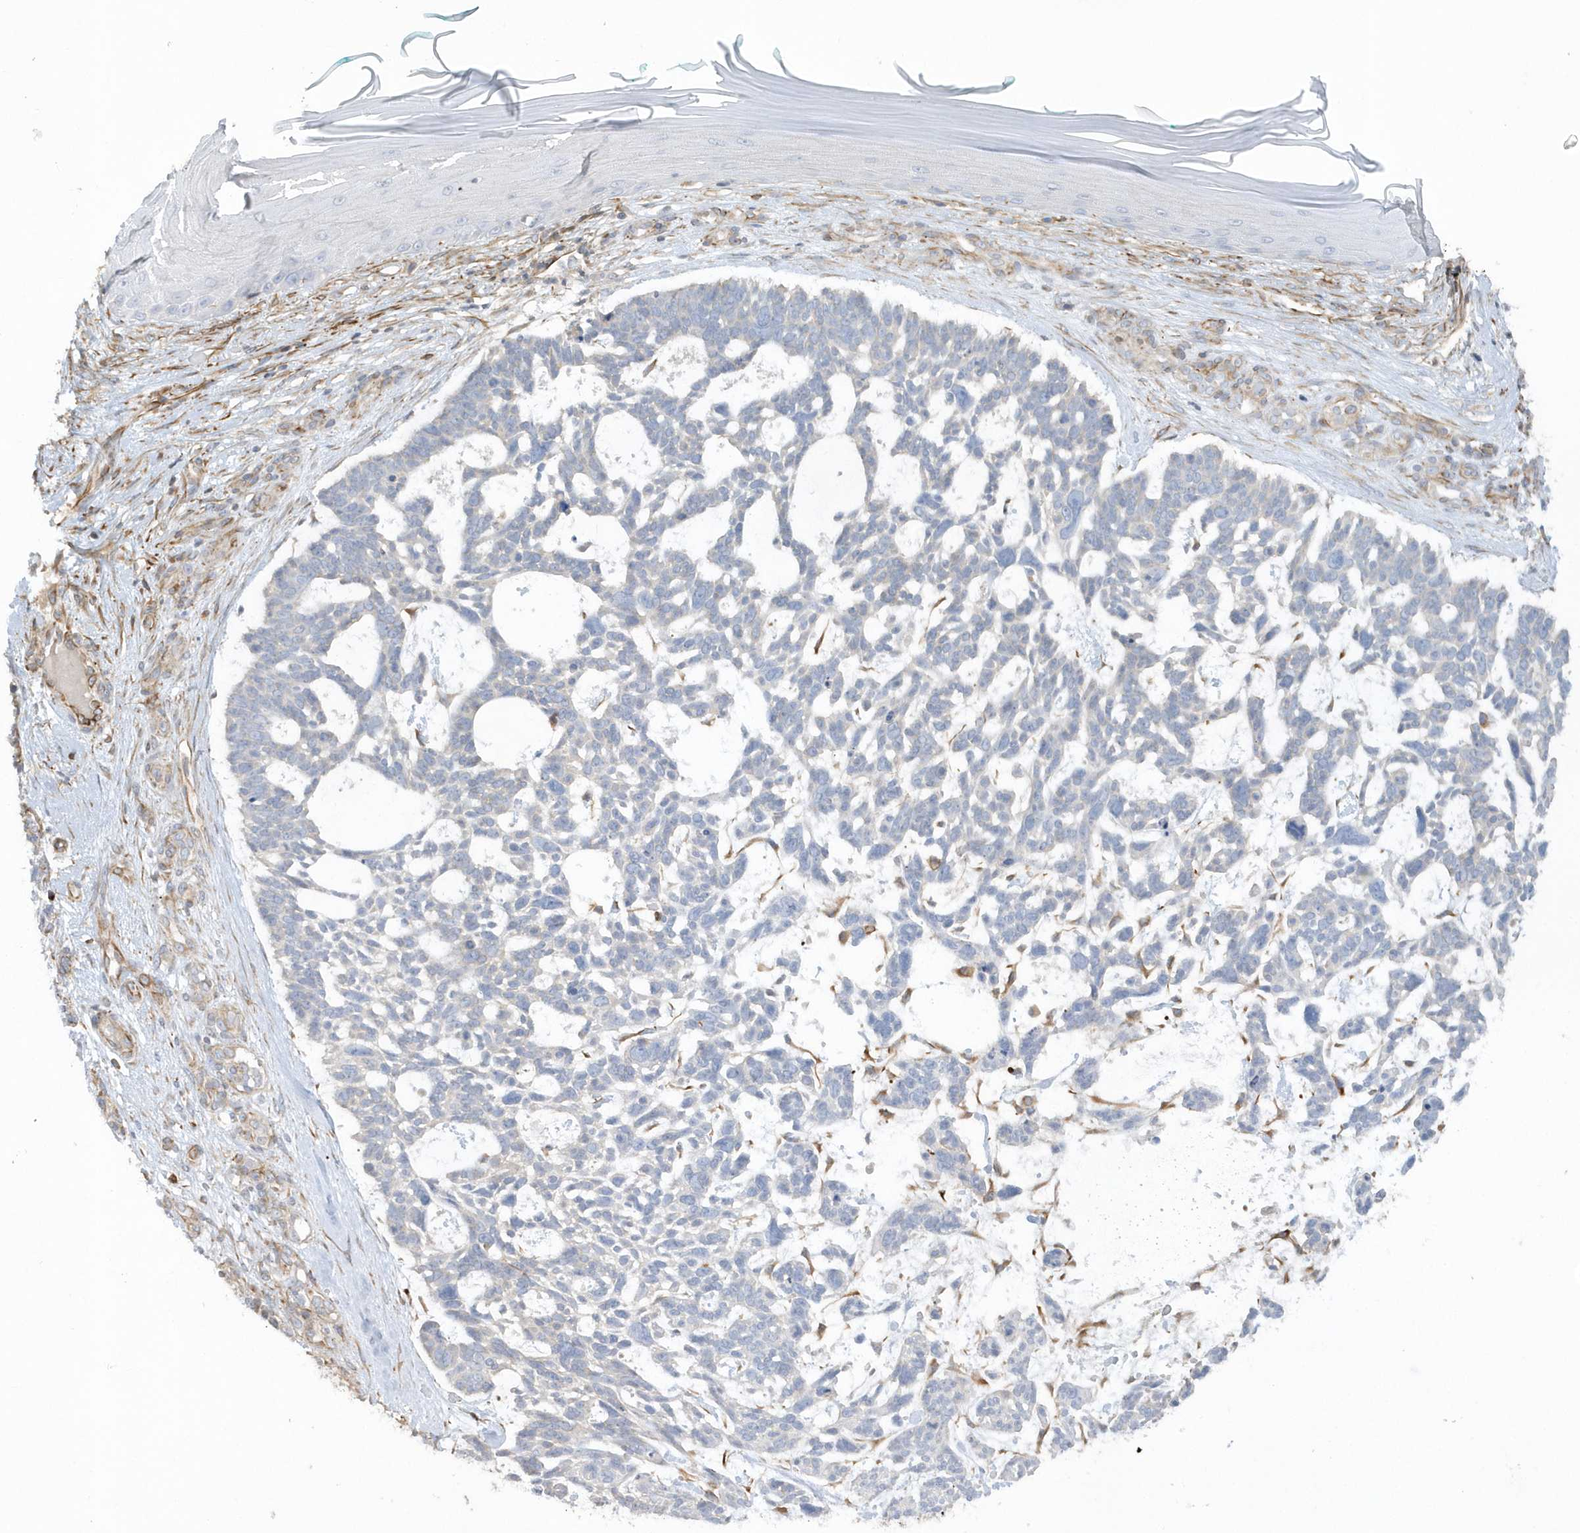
{"staining": {"intensity": "negative", "quantity": "none", "location": "none"}, "tissue": "skin cancer", "cell_type": "Tumor cells", "image_type": "cancer", "snomed": [{"axis": "morphology", "description": "Basal cell carcinoma"}, {"axis": "topography", "description": "Skin"}], "caption": "This is an immunohistochemistry image of skin cancer (basal cell carcinoma). There is no positivity in tumor cells.", "gene": "RAB17", "patient": {"sex": "male", "age": 88}}